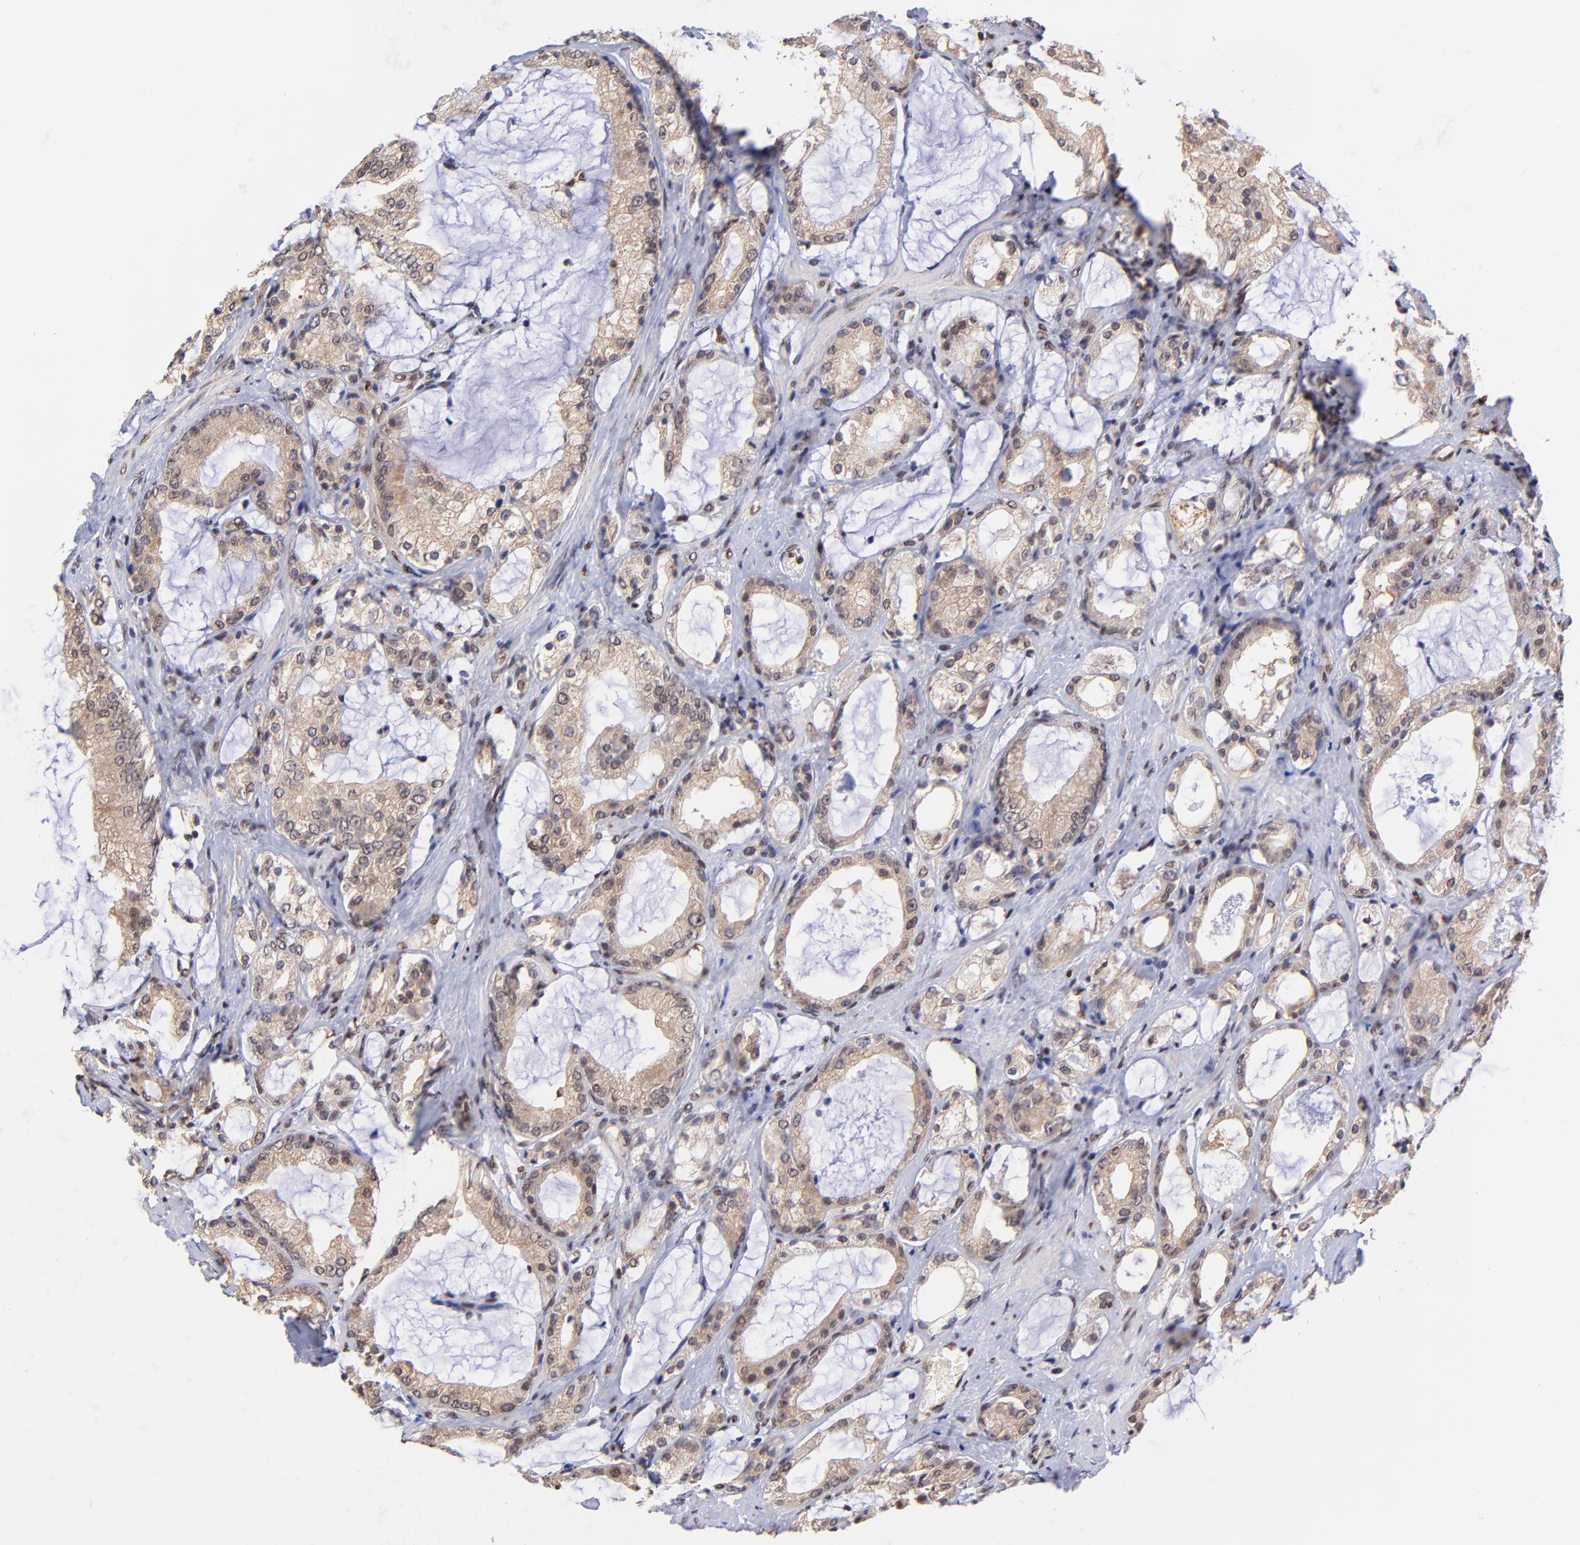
{"staining": {"intensity": "weak", "quantity": ">75%", "location": "cytoplasmic/membranous,nuclear"}, "tissue": "prostate cancer", "cell_type": "Tumor cells", "image_type": "cancer", "snomed": [{"axis": "morphology", "description": "Adenocarcinoma, Medium grade"}, {"axis": "topography", "description": "Prostate"}], "caption": "High-magnification brightfield microscopy of prostate cancer (medium-grade adenocarcinoma) stained with DAB (brown) and counterstained with hematoxylin (blue). tumor cells exhibit weak cytoplasmic/membranous and nuclear staining is appreciated in about>75% of cells.", "gene": "WDR25", "patient": {"sex": "male", "age": 70}}